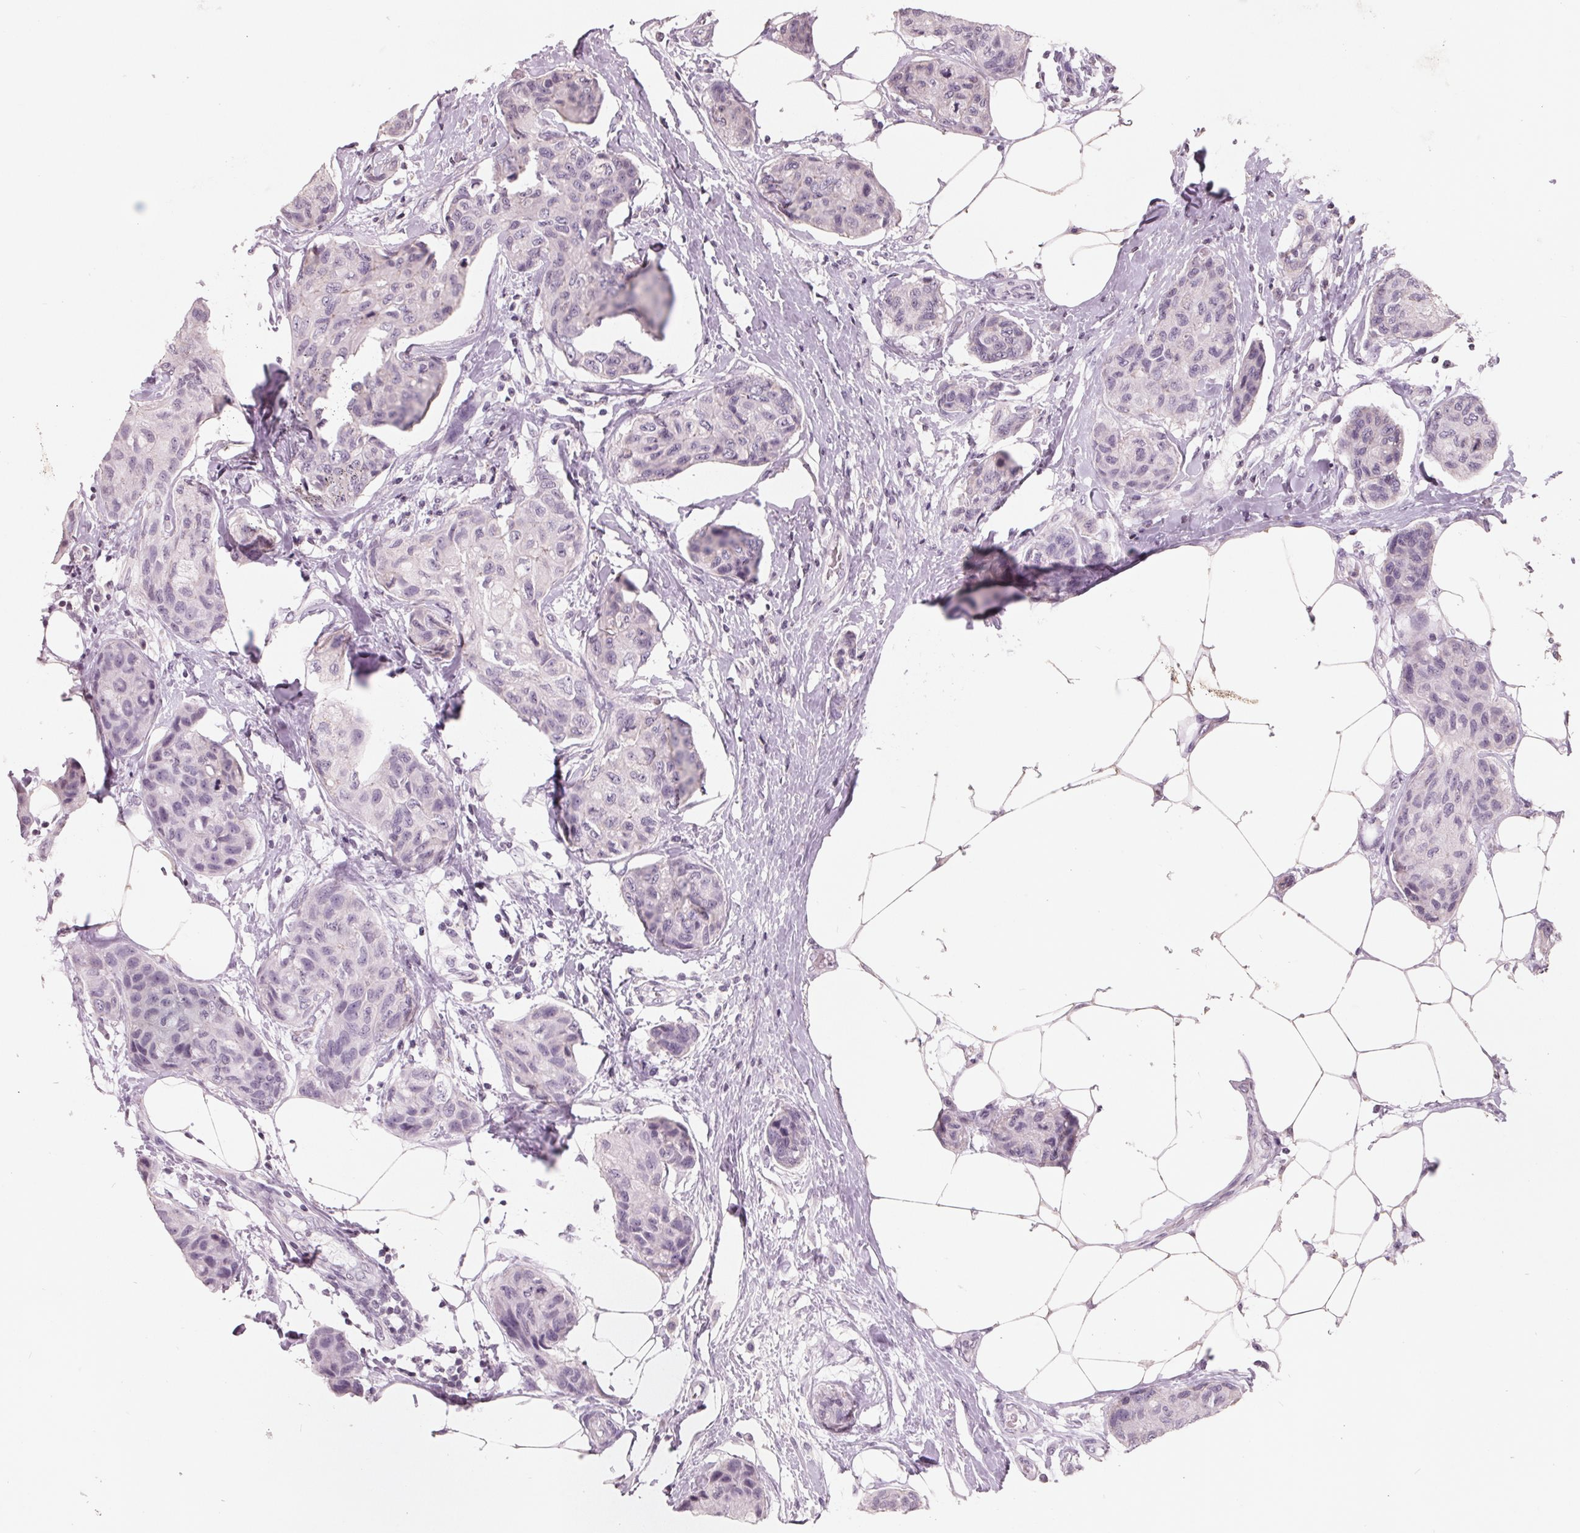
{"staining": {"intensity": "negative", "quantity": "none", "location": "none"}, "tissue": "breast cancer", "cell_type": "Tumor cells", "image_type": "cancer", "snomed": [{"axis": "morphology", "description": "Duct carcinoma"}, {"axis": "topography", "description": "Breast"}], "caption": "The histopathology image exhibits no significant expression in tumor cells of breast cancer.", "gene": "FTCD", "patient": {"sex": "female", "age": 80}}